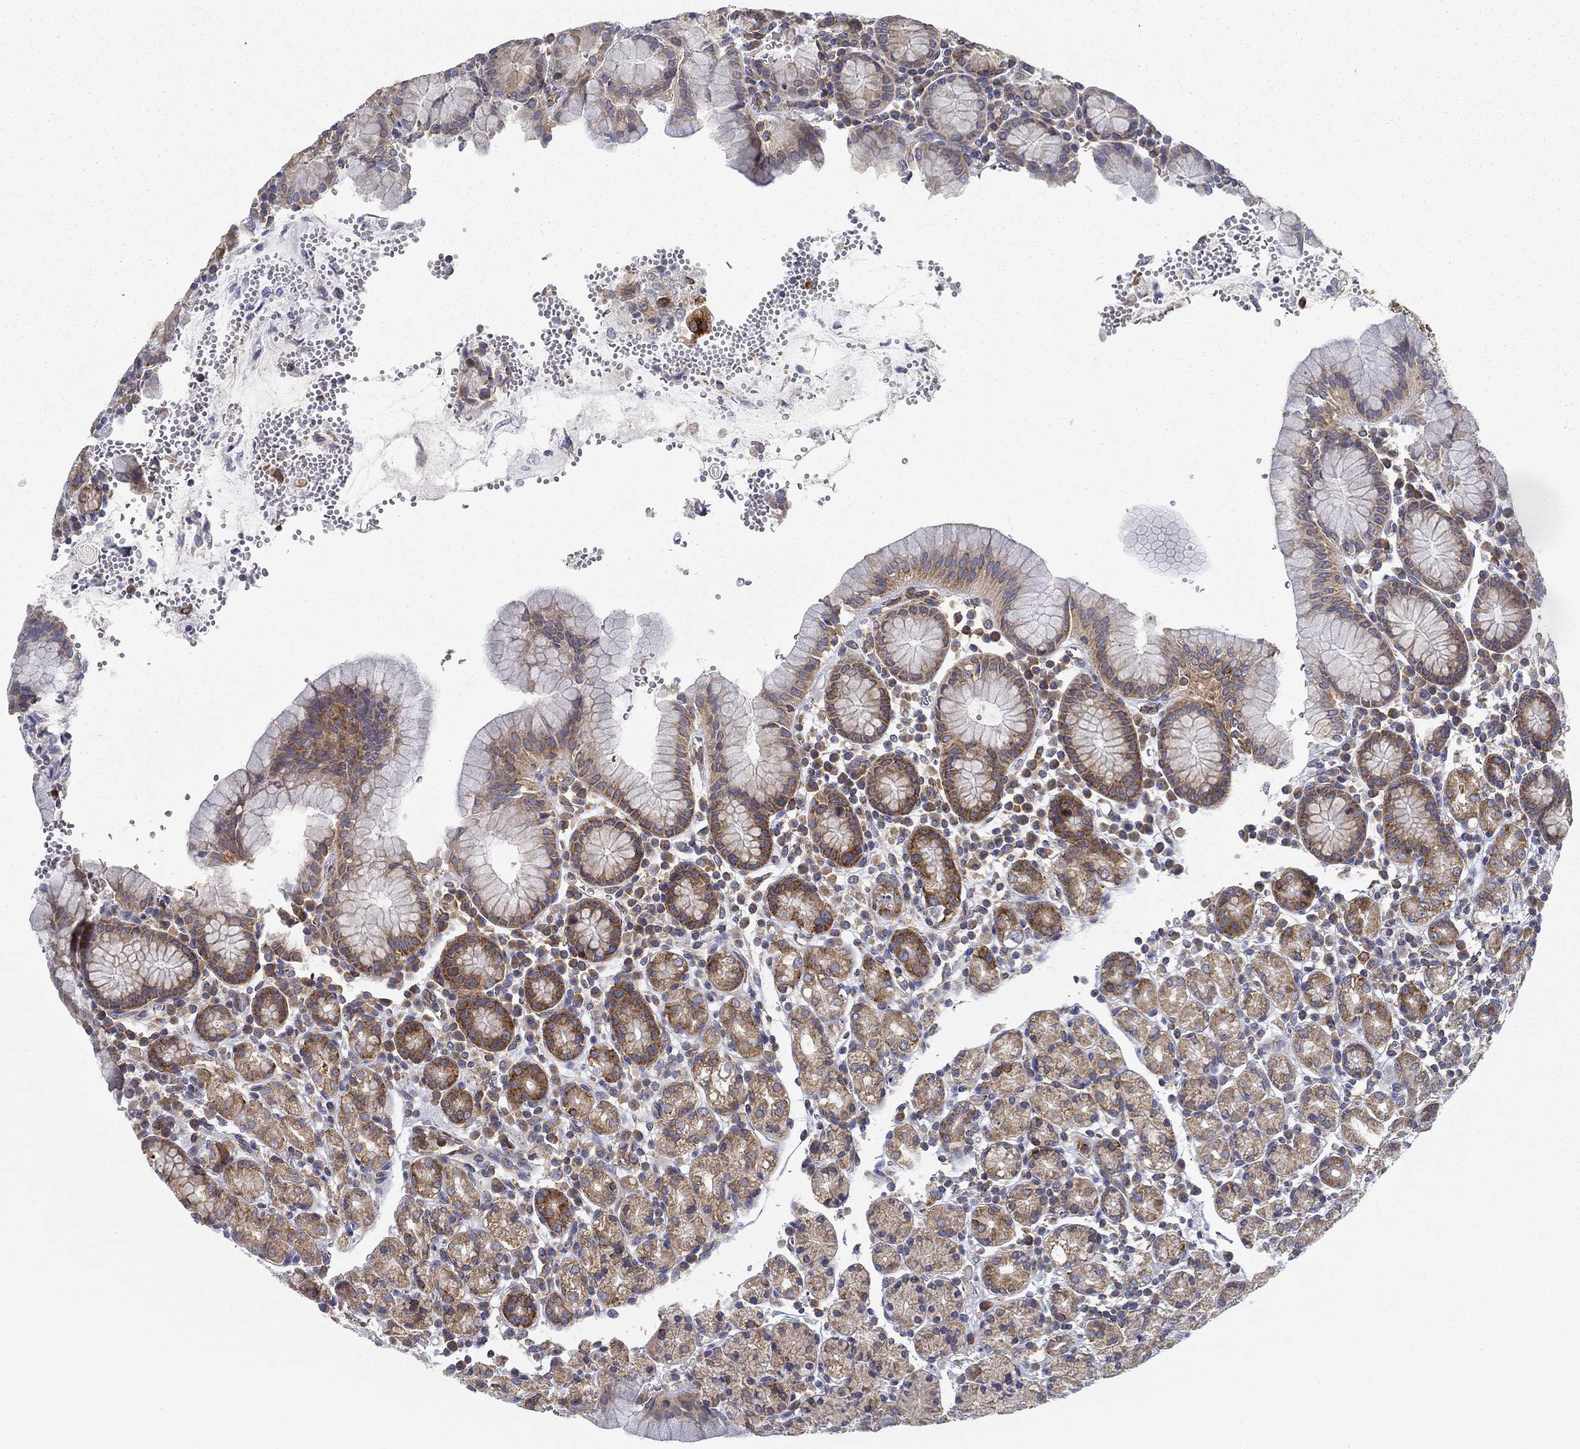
{"staining": {"intensity": "moderate", "quantity": "25%-75%", "location": "cytoplasmic/membranous"}, "tissue": "stomach", "cell_type": "Glandular cells", "image_type": "normal", "snomed": [{"axis": "morphology", "description": "Normal tissue, NOS"}, {"axis": "topography", "description": "Stomach, upper"}, {"axis": "topography", "description": "Stomach"}], "caption": "A photomicrograph showing moderate cytoplasmic/membranous expression in approximately 25%-75% of glandular cells in unremarkable stomach, as visualized by brown immunohistochemical staining.", "gene": "FXR1", "patient": {"sex": "male", "age": 62}}